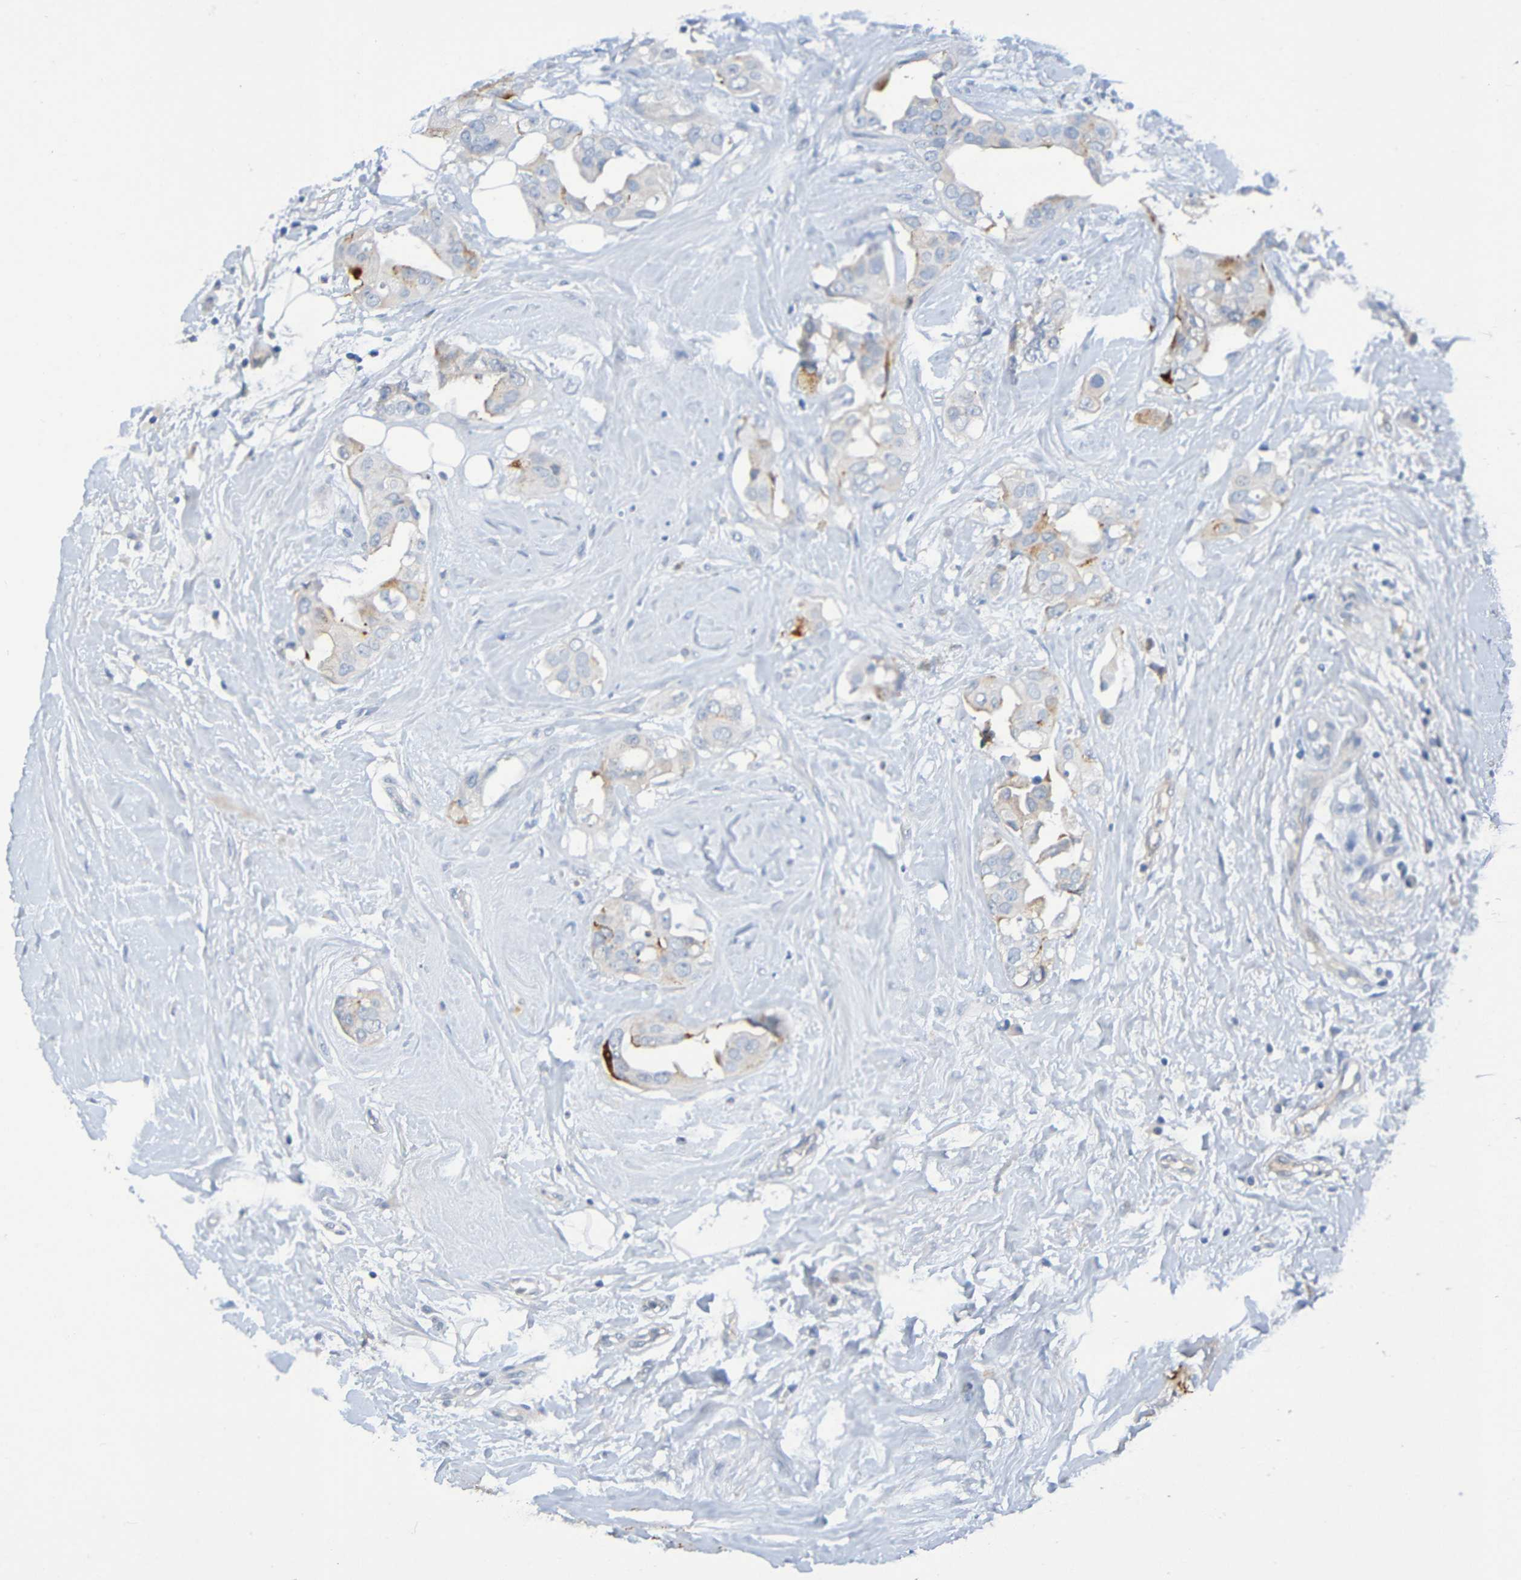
{"staining": {"intensity": "moderate", "quantity": "<25%", "location": "cytoplasmic/membranous"}, "tissue": "breast cancer", "cell_type": "Tumor cells", "image_type": "cancer", "snomed": [{"axis": "morphology", "description": "Duct carcinoma"}, {"axis": "topography", "description": "Breast"}], "caption": "Protein analysis of infiltrating ductal carcinoma (breast) tissue exhibits moderate cytoplasmic/membranous positivity in about <25% of tumor cells.", "gene": "IL10", "patient": {"sex": "female", "age": 40}}